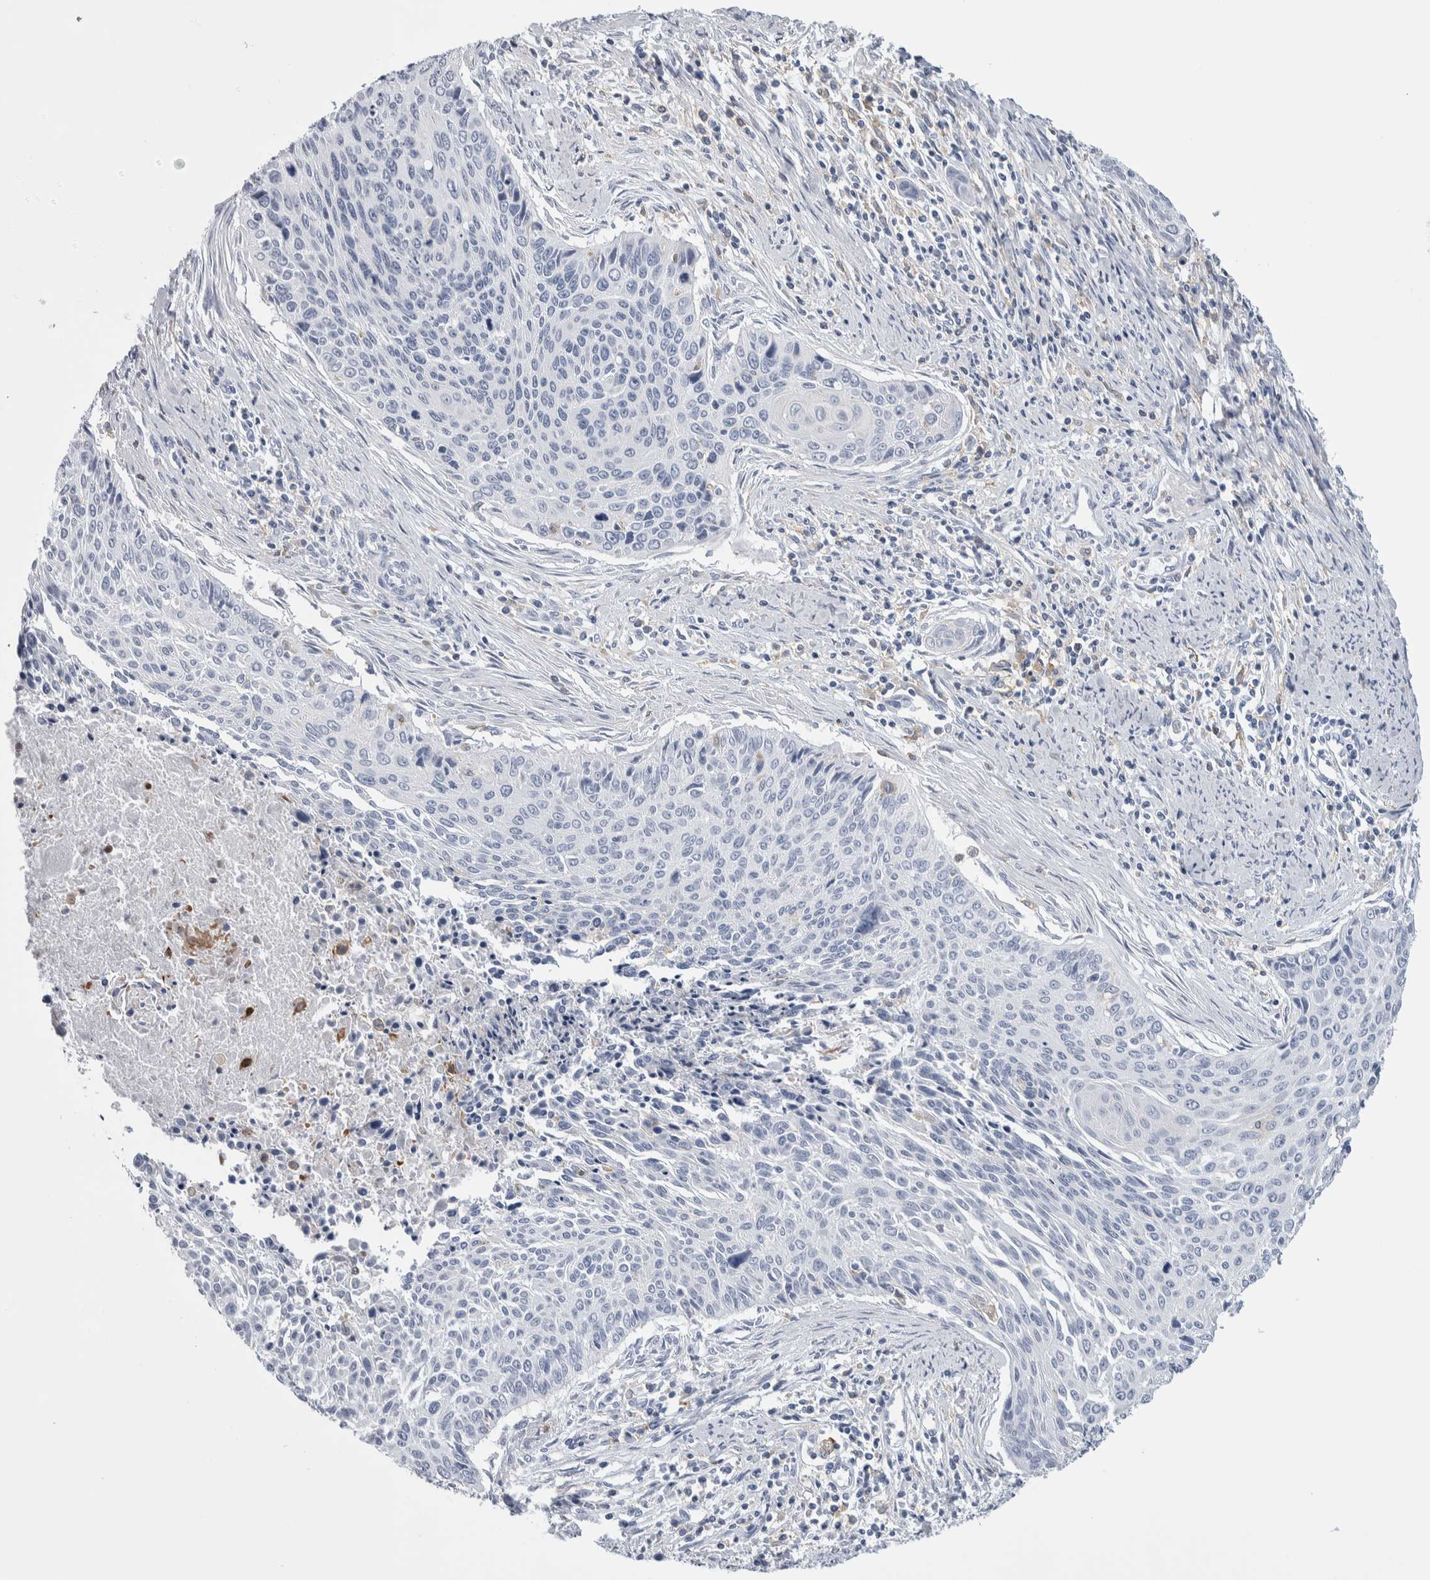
{"staining": {"intensity": "negative", "quantity": "none", "location": "none"}, "tissue": "cervical cancer", "cell_type": "Tumor cells", "image_type": "cancer", "snomed": [{"axis": "morphology", "description": "Squamous cell carcinoma, NOS"}, {"axis": "topography", "description": "Cervix"}], "caption": "A photomicrograph of human squamous cell carcinoma (cervical) is negative for staining in tumor cells.", "gene": "SKAP2", "patient": {"sex": "female", "age": 55}}